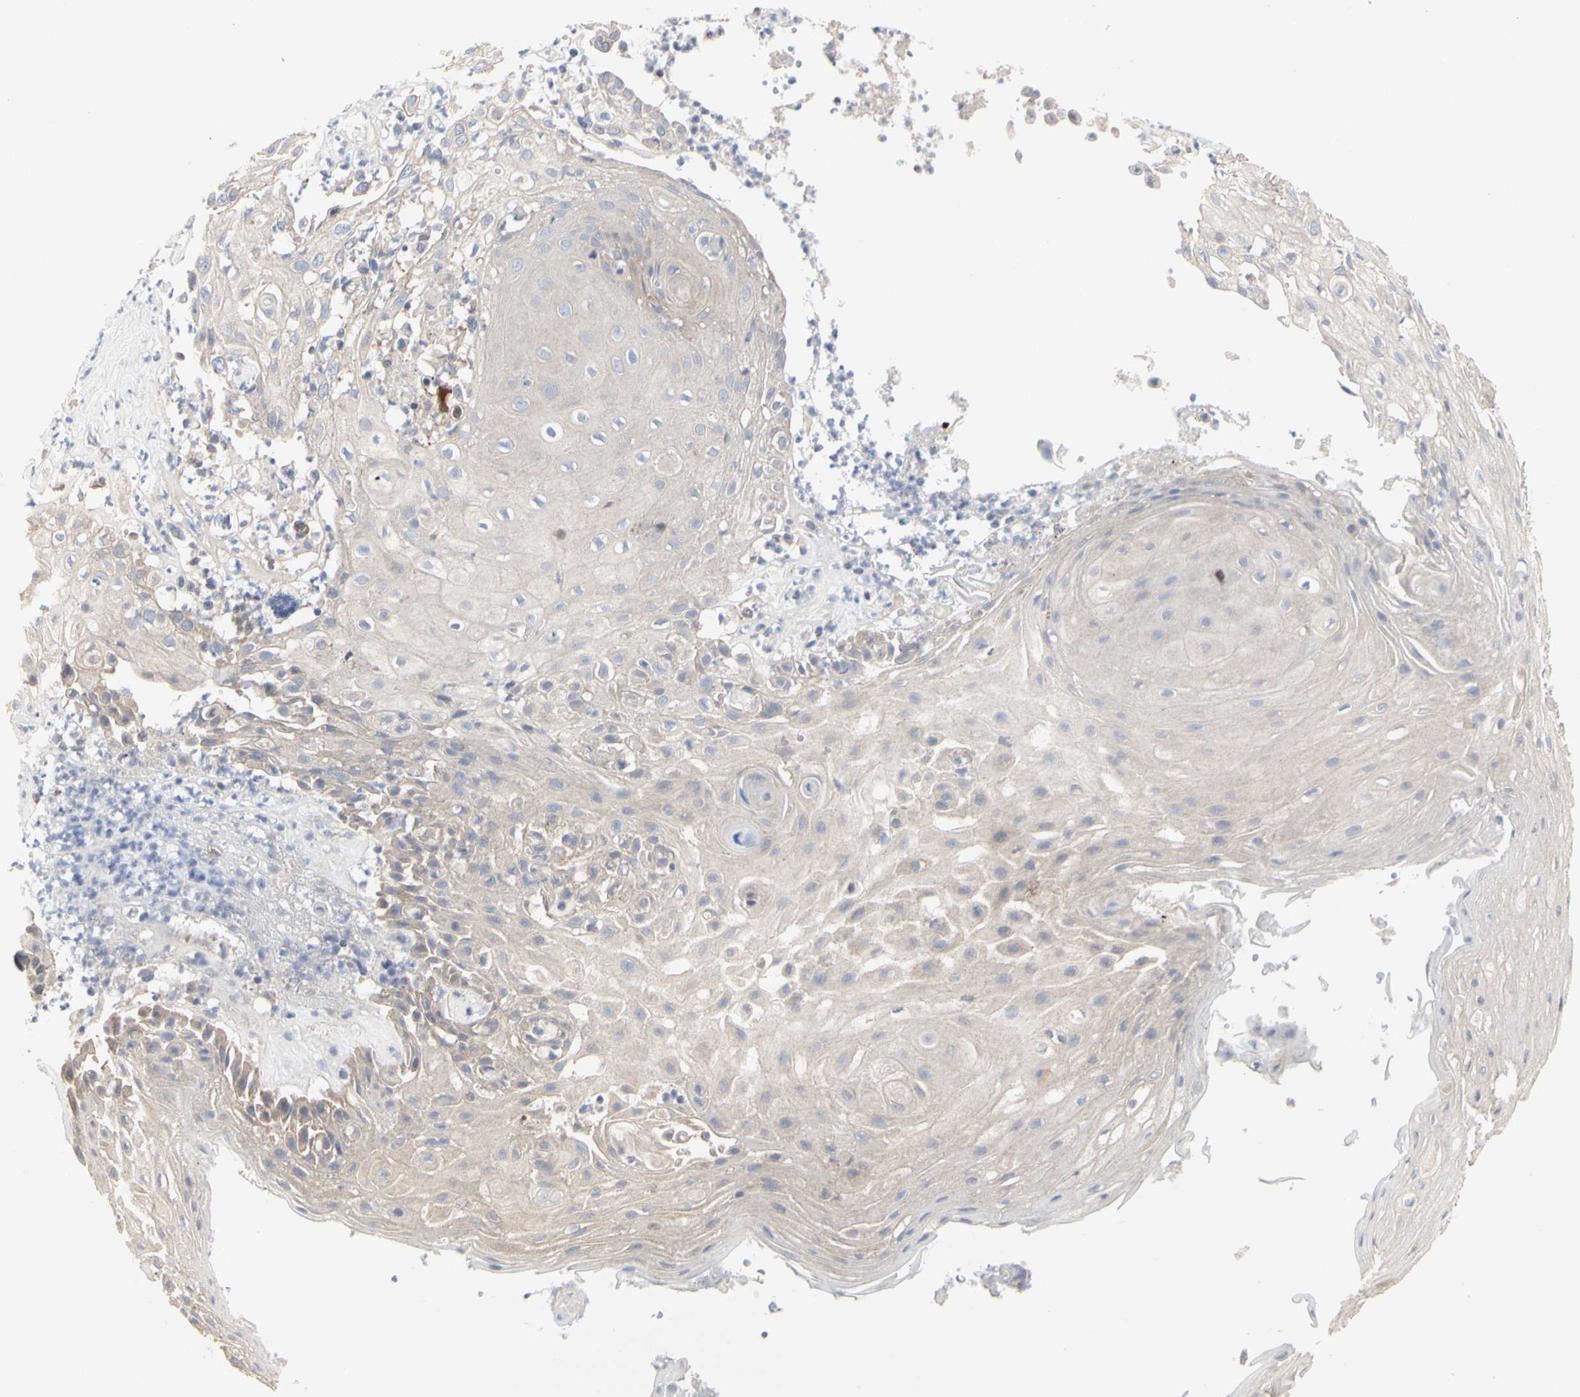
{"staining": {"intensity": "weak", "quantity": ">75%", "location": "cytoplasmic/membranous"}, "tissue": "skin cancer", "cell_type": "Tumor cells", "image_type": "cancer", "snomed": [{"axis": "morphology", "description": "Squamous cell carcinoma, NOS"}, {"axis": "topography", "description": "Skin"}], "caption": "This photomicrograph demonstrates immunohistochemistry (IHC) staining of skin squamous cell carcinoma, with low weak cytoplasmic/membranous positivity in approximately >75% of tumor cells.", "gene": "C3orf52", "patient": {"sex": "male", "age": 65}}